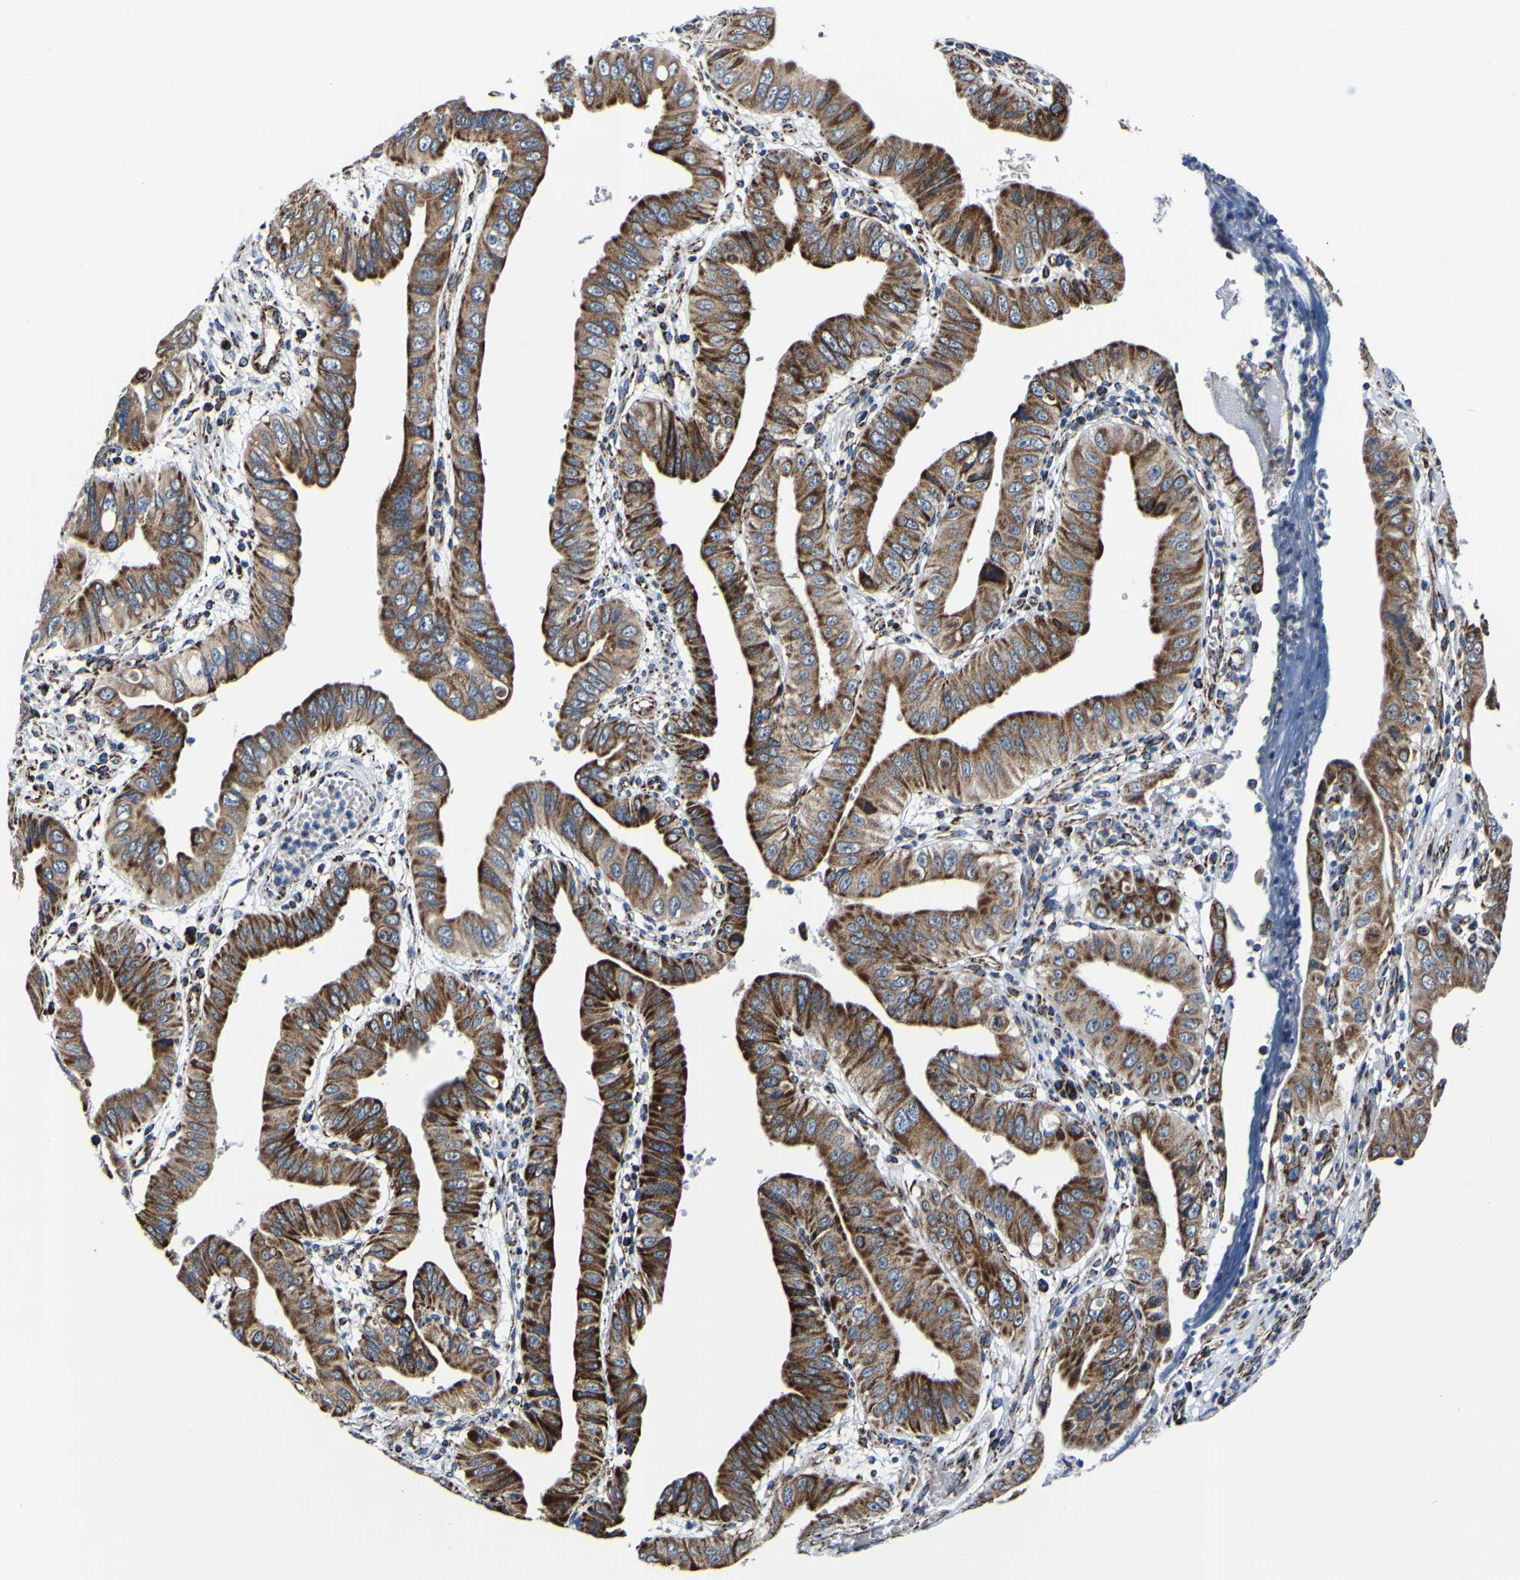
{"staining": {"intensity": "strong", "quantity": ">75%", "location": "cytoplasmic/membranous"}, "tissue": "pancreatic cancer", "cell_type": "Tumor cells", "image_type": "cancer", "snomed": [{"axis": "morphology", "description": "Normal tissue, NOS"}, {"axis": "topography", "description": "Lymph node"}], "caption": "A high amount of strong cytoplasmic/membranous expression is present in about >75% of tumor cells in pancreatic cancer tissue.", "gene": "PTRH2", "patient": {"sex": "male", "age": 50}}